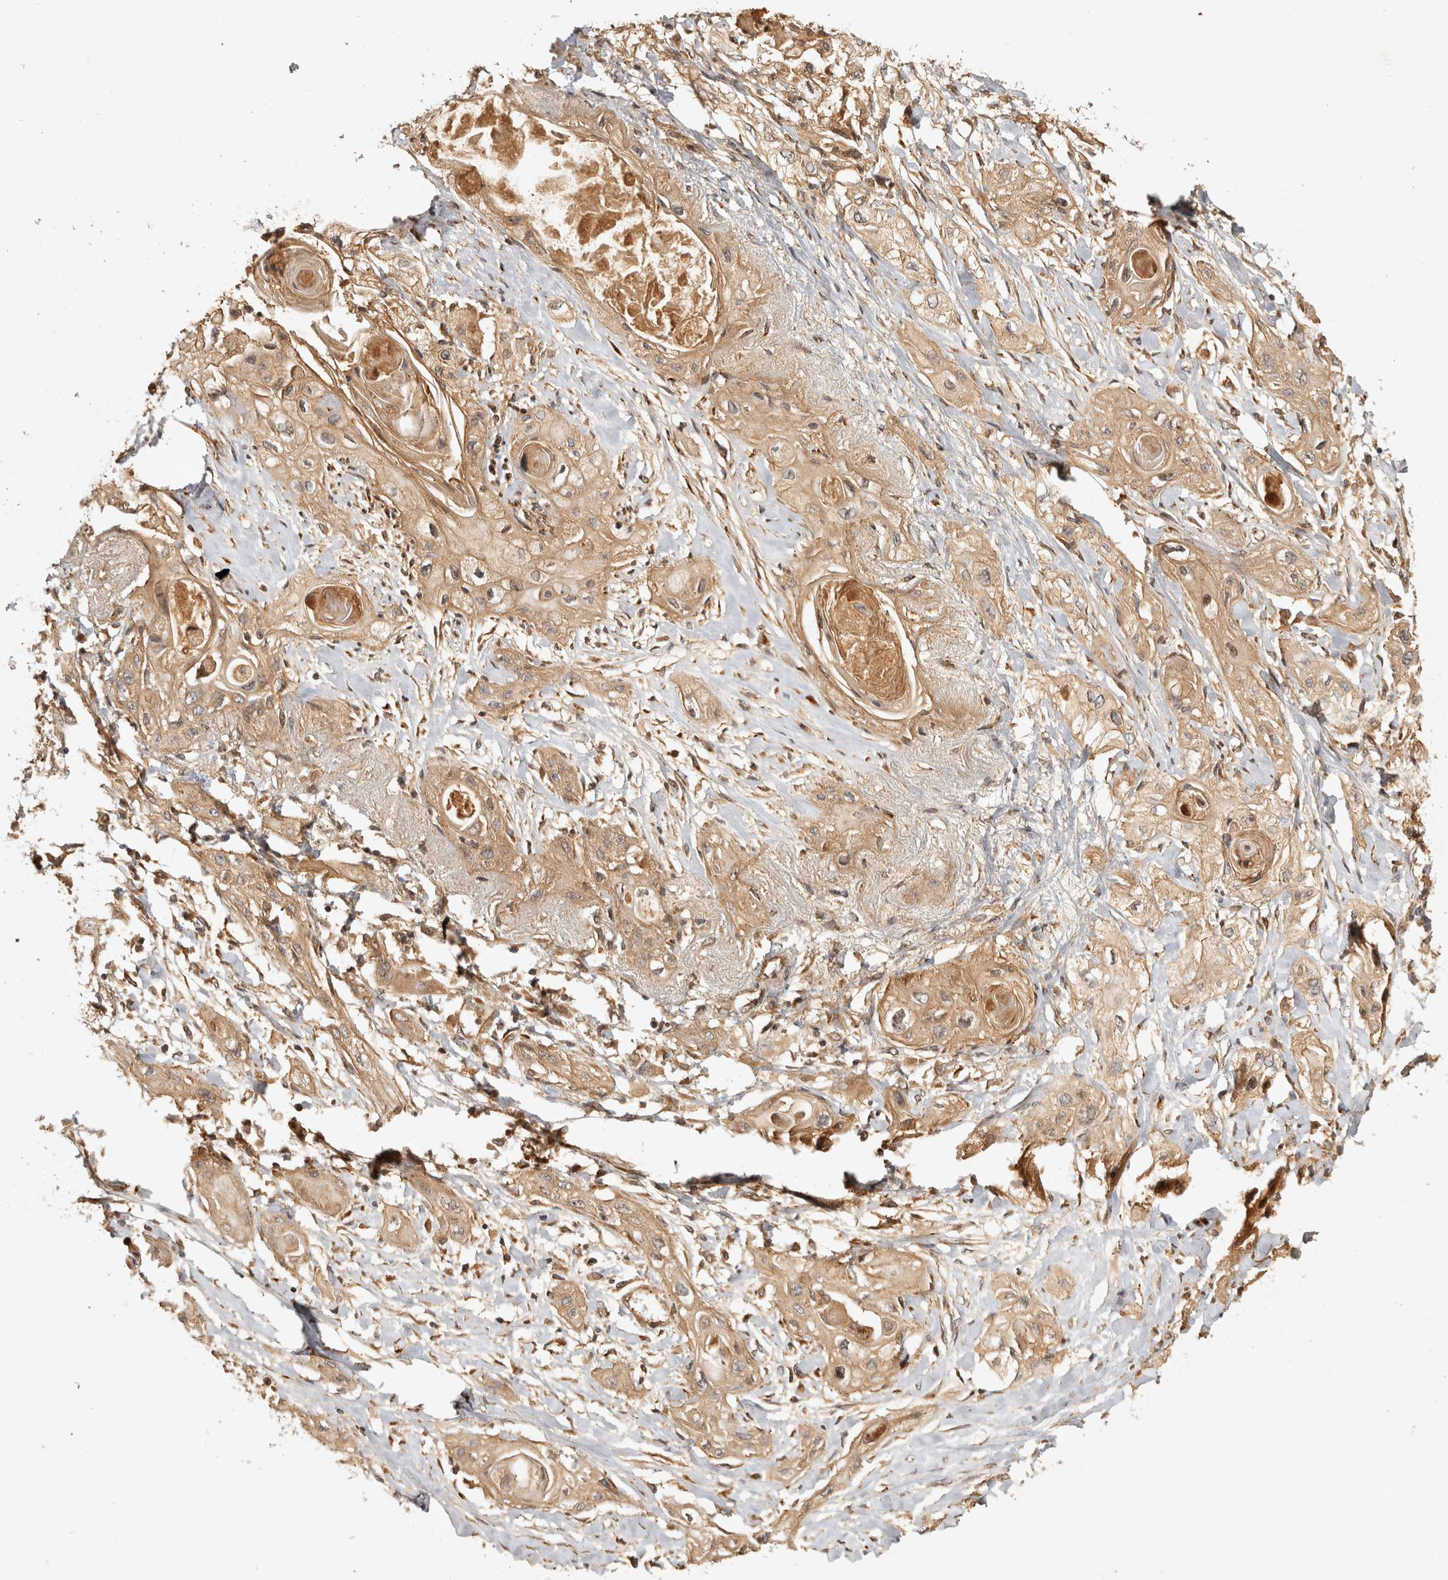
{"staining": {"intensity": "moderate", "quantity": ">75%", "location": "cytoplasmic/membranous"}, "tissue": "lung cancer", "cell_type": "Tumor cells", "image_type": "cancer", "snomed": [{"axis": "morphology", "description": "Squamous cell carcinoma, NOS"}, {"axis": "topography", "description": "Lung"}], "caption": "Protein expression by IHC displays moderate cytoplasmic/membranous staining in about >75% of tumor cells in lung cancer. The staining was performed using DAB (3,3'-diaminobenzidine) to visualize the protein expression in brown, while the nuclei were stained in blue with hematoxylin (Magnification: 20x).", "gene": "CAMSAP2", "patient": {"sex": "female", "age": 47}}